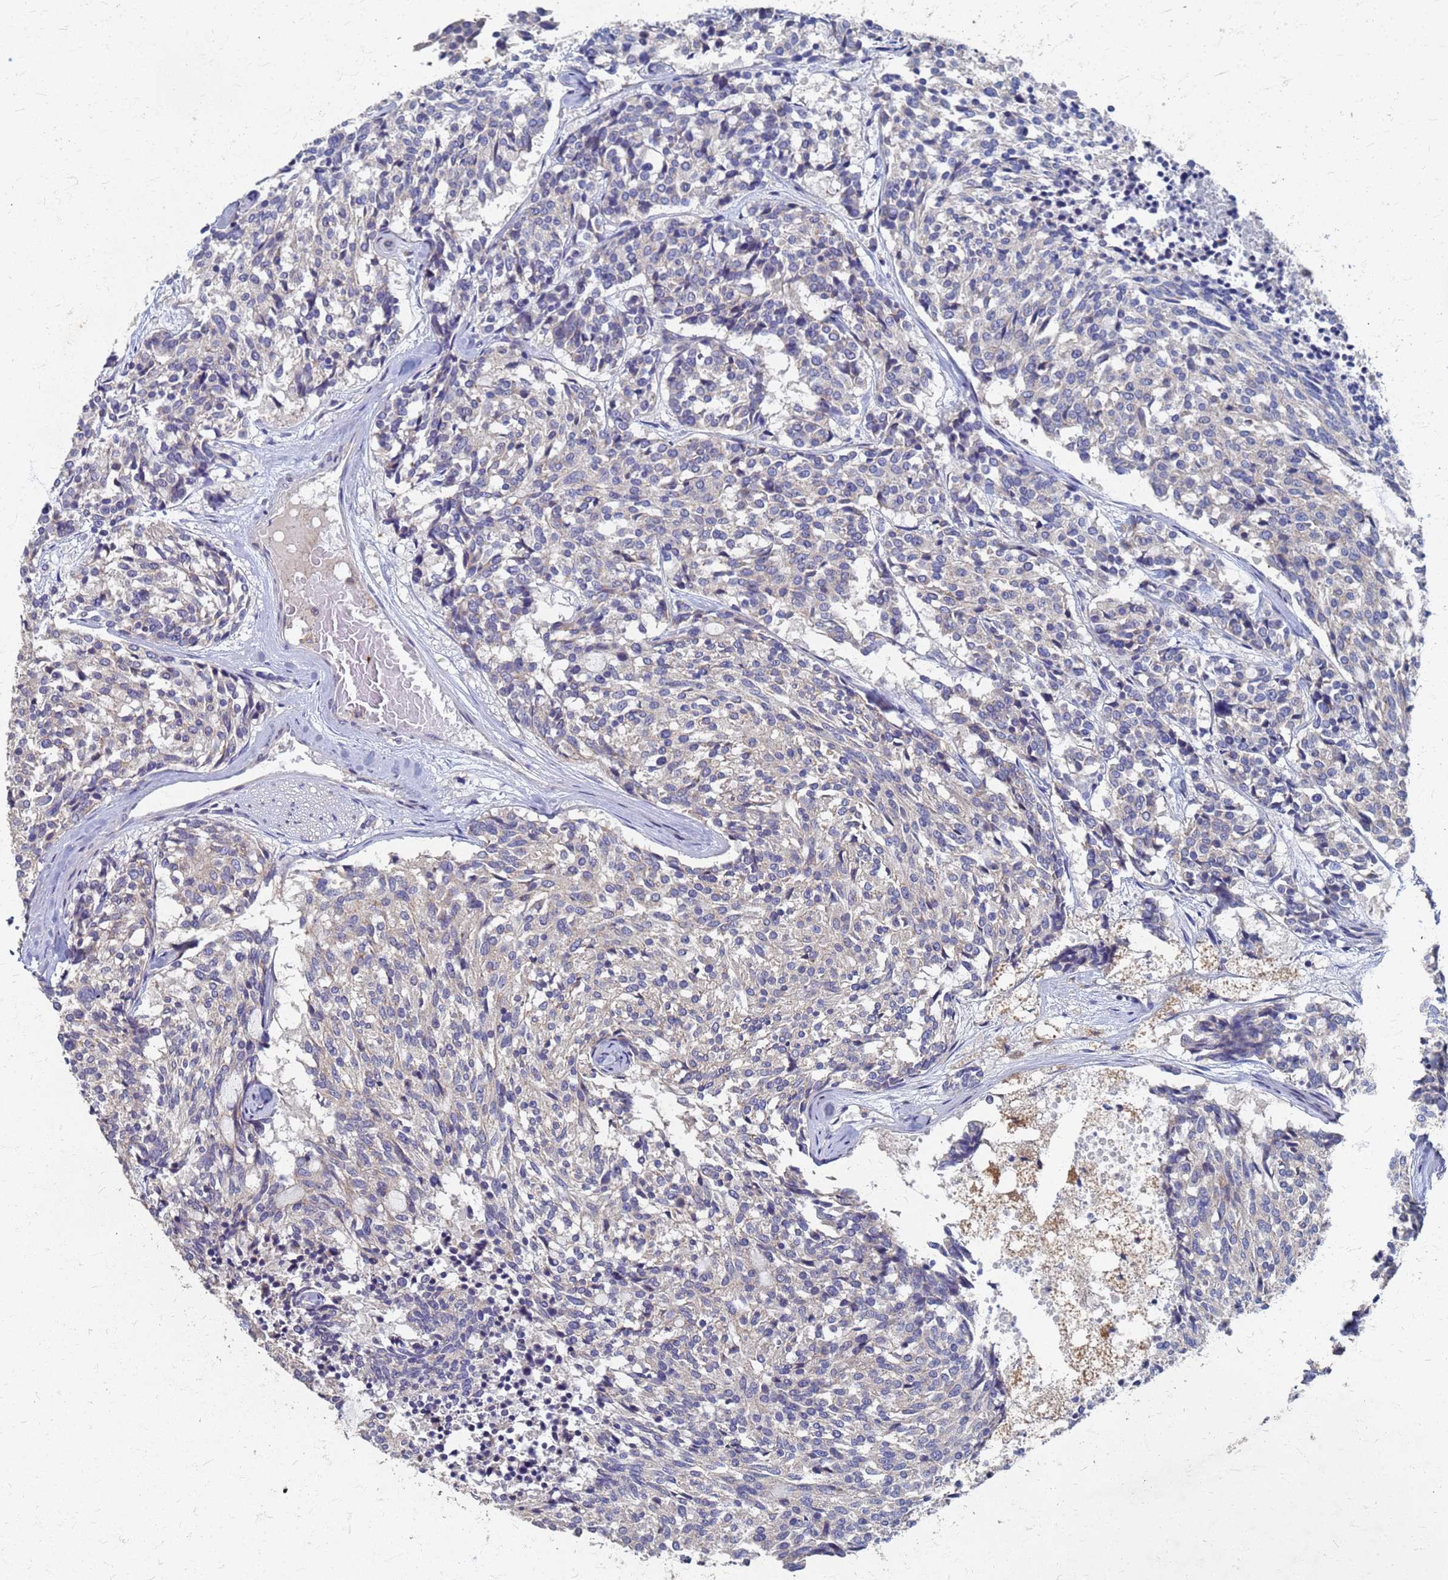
{"staining": {"intensity": "negative", "quantity": "none", "location": "none"}, "tissue": "carcinoid", "cell_type": "Tumor cells", "image_type": "cancer", "snomed": [{"axis": "morphology", "description": "Carcinoid, malignant, NOS"}, {"axis": "topography", "description": "Pancreas"}], "caption": "A high-resolution image shows IHC staining of carcinoid, which reveals no significant staining in tumor cells.", "gene": "KRCC1", "patient": {"sex": "female", "age": 54}}